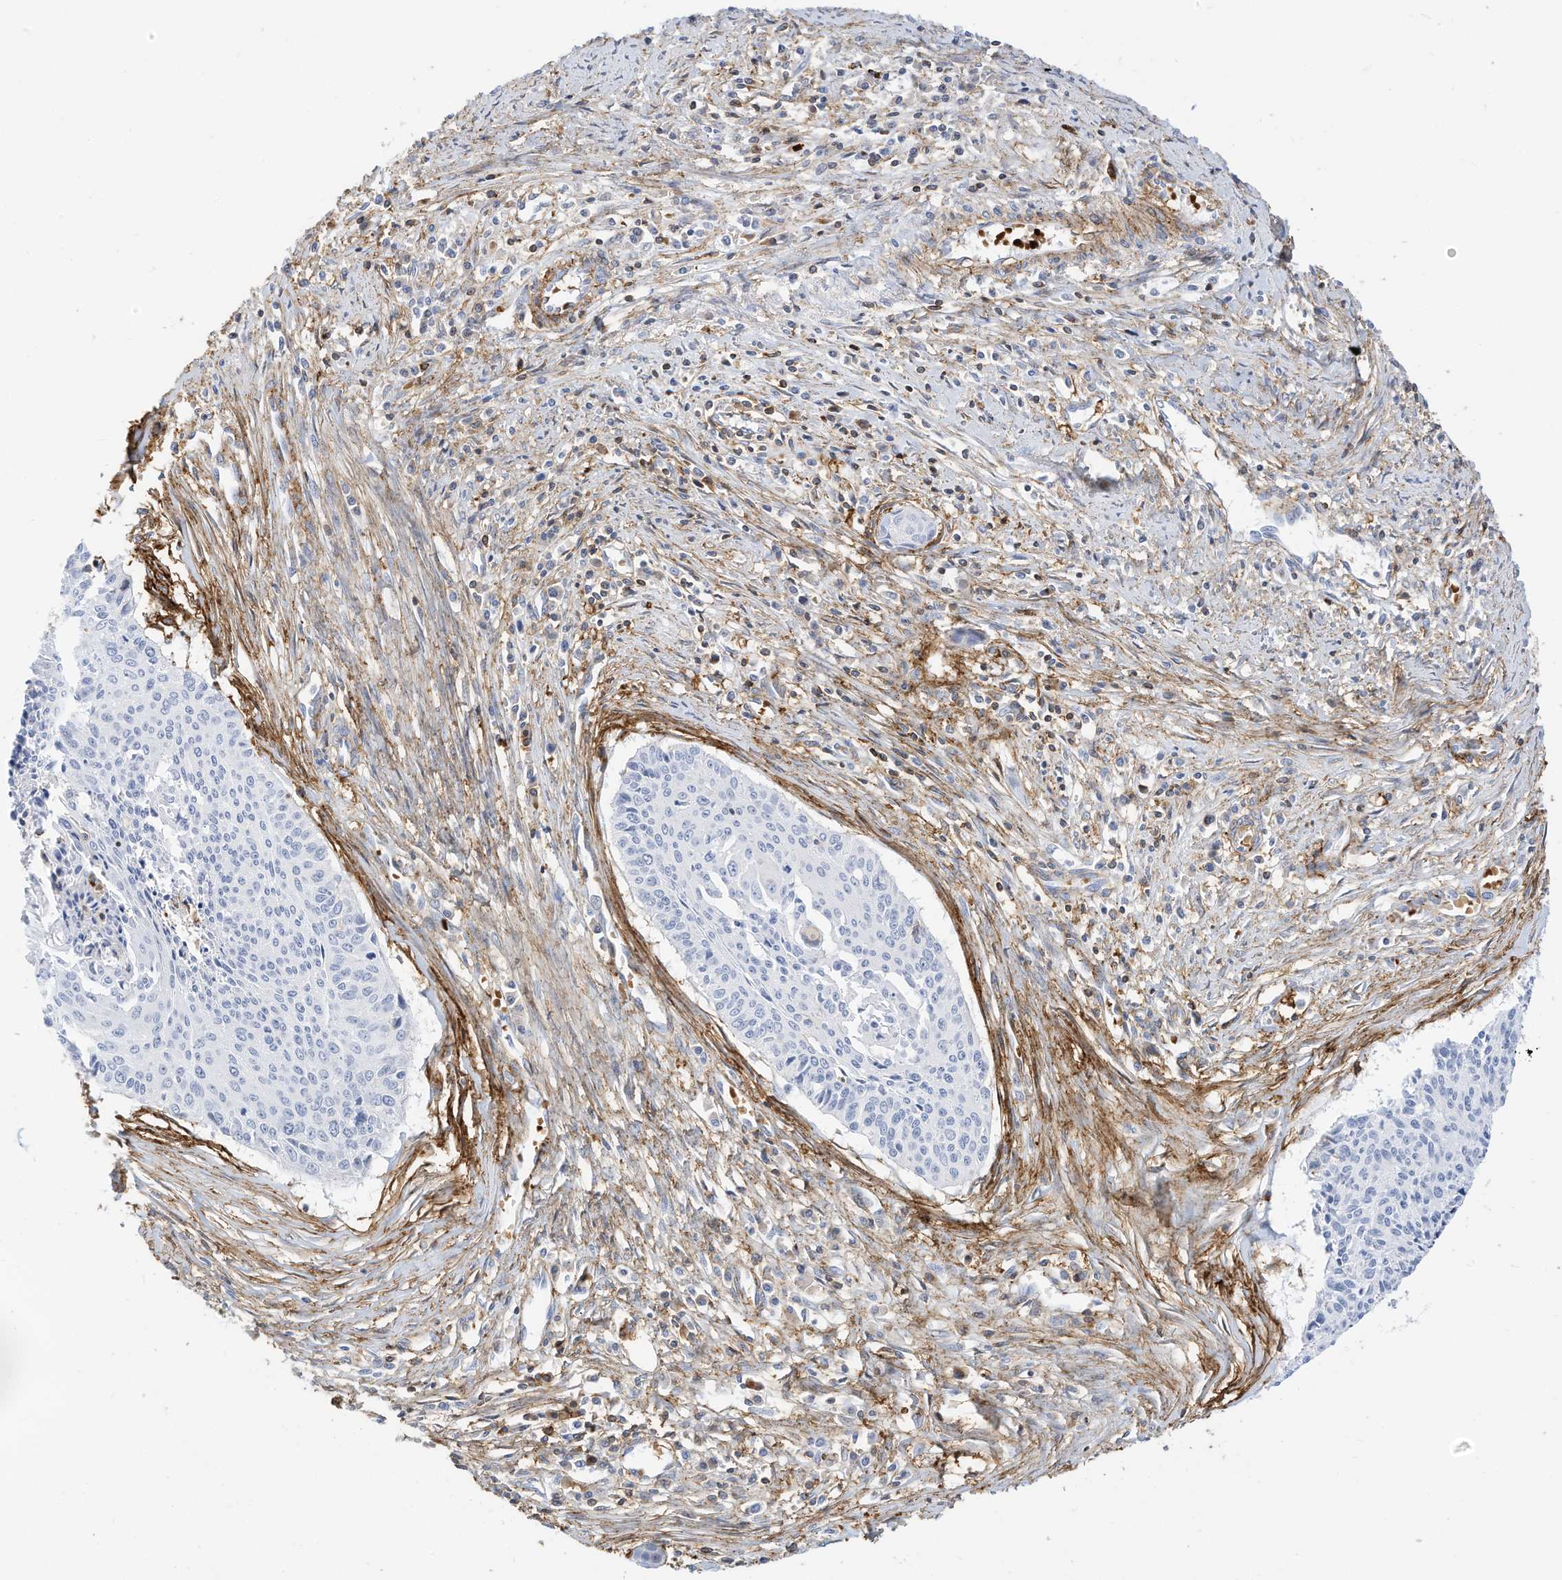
{"staining": {"intensity": "negative", "quantity": "none", "location": "none"}, "tissue": "cervical cancer", "cell_type": "Tumor cells", "image_type": "cancer", "snomed": [{"axis": "morphology", "description": "Squamous cell carcinoma, NOS"}, {"axis": "topography", "description": "Cervix"}], "caption": "IHC micrograph of neoplastic tissue: squamous cell carcinoma (cervical) stained with DAB (3,3'-diaminobenzidine) exhibits no significant protein staining in tumor cells. The staining is performed using DAB brown chromogen with nuclei counter-stained in using hematoxylin.", "gene": "TXNDC9", "patient": {"sex": "female", "age": 55}}